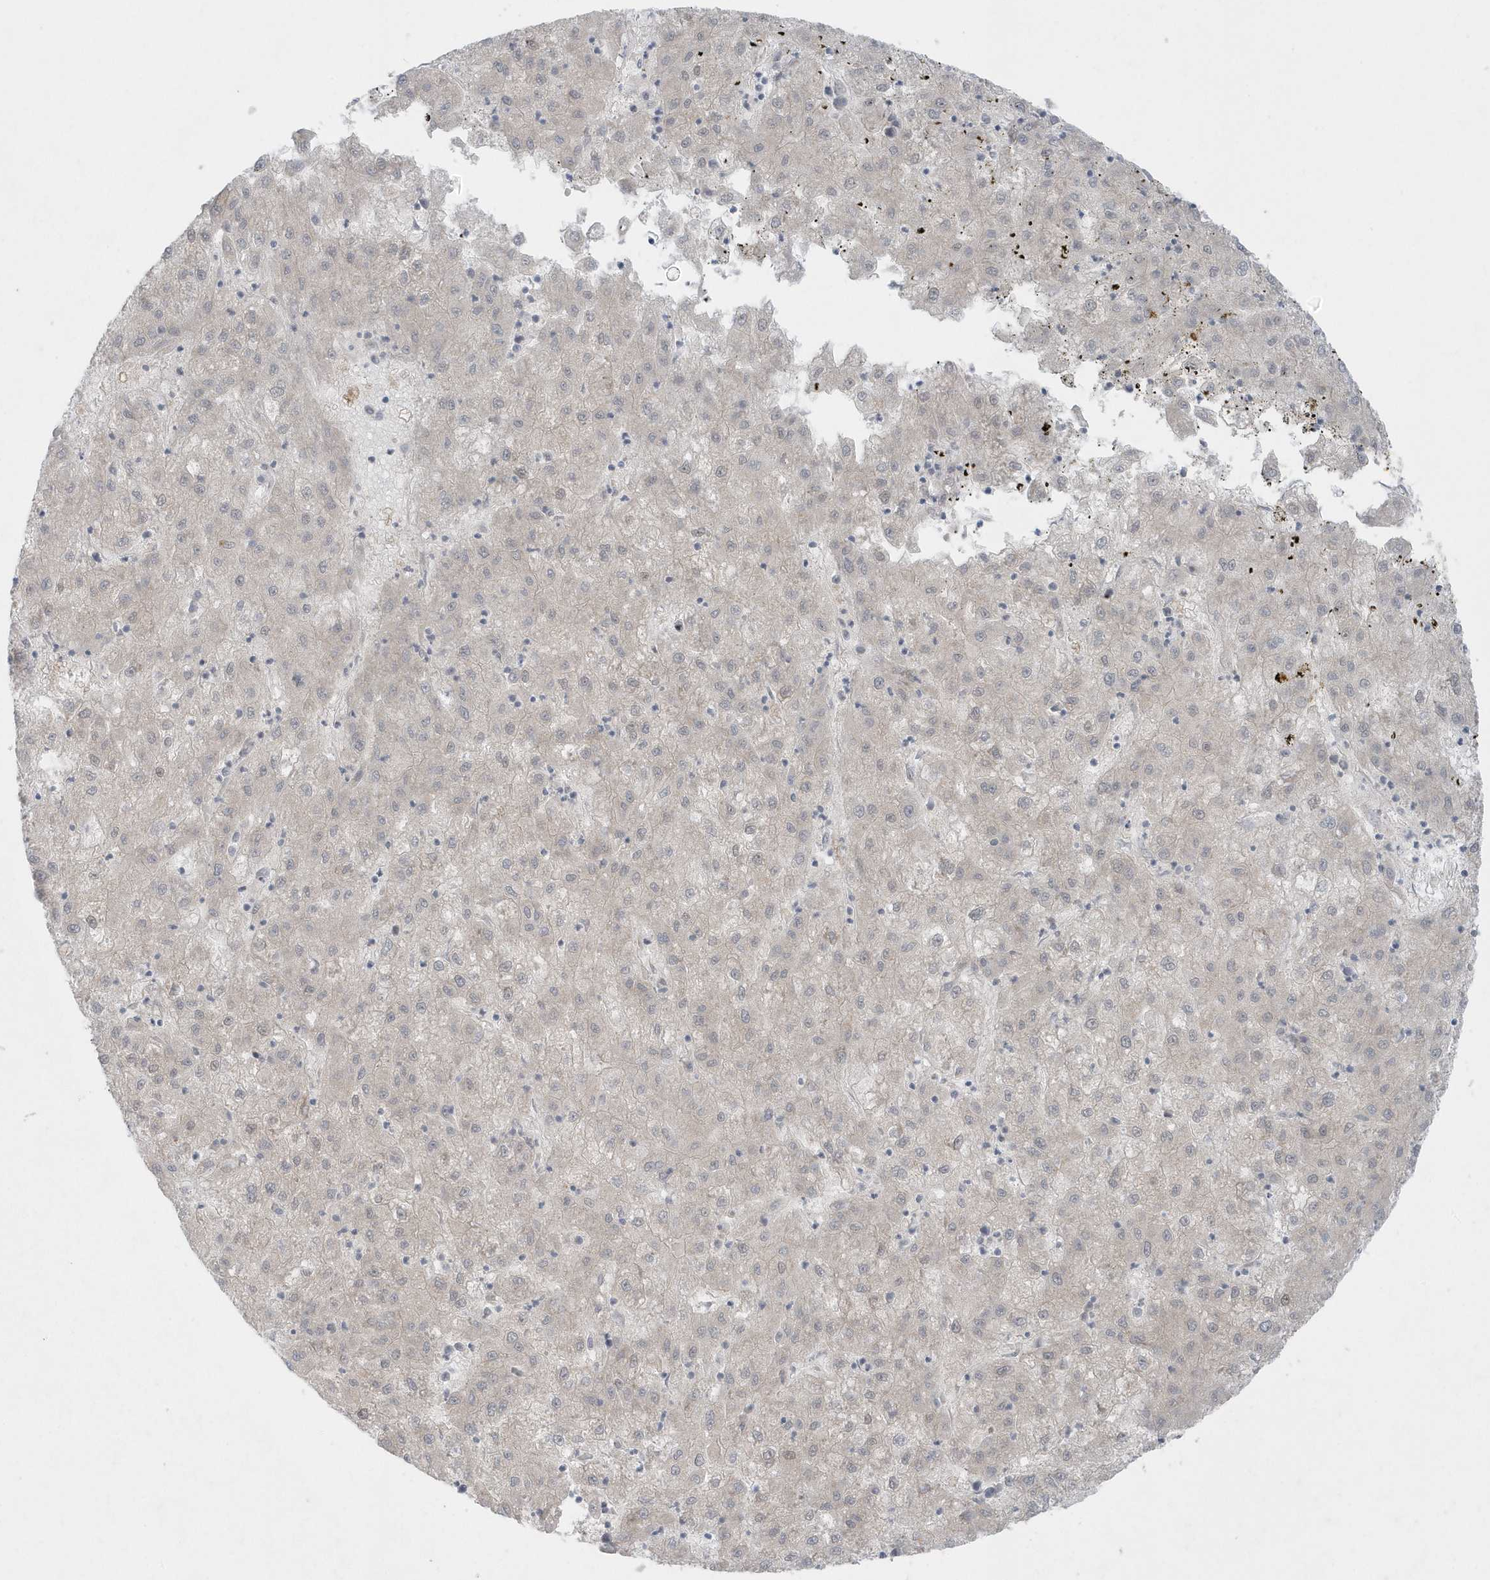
{"staining": {"intensity": "negative", "quantity": "none", "location": "none"}, "tissue": "liver cancer", "cell_type": "Tumor cells", "image_type": "cancer", "snomed": [{"axis": "morphology", "description": "Carcinoma, Hepatocellular, NOS"}, {"axis": "topography", "description": "Liver"}], "caption": "Liver hepatocellular carcinoma was stained to show a protein in brown. There is no significant expression in tumor cells.", "gene": "PARD3B", "patient": {"sex": "male", "age": 72}}